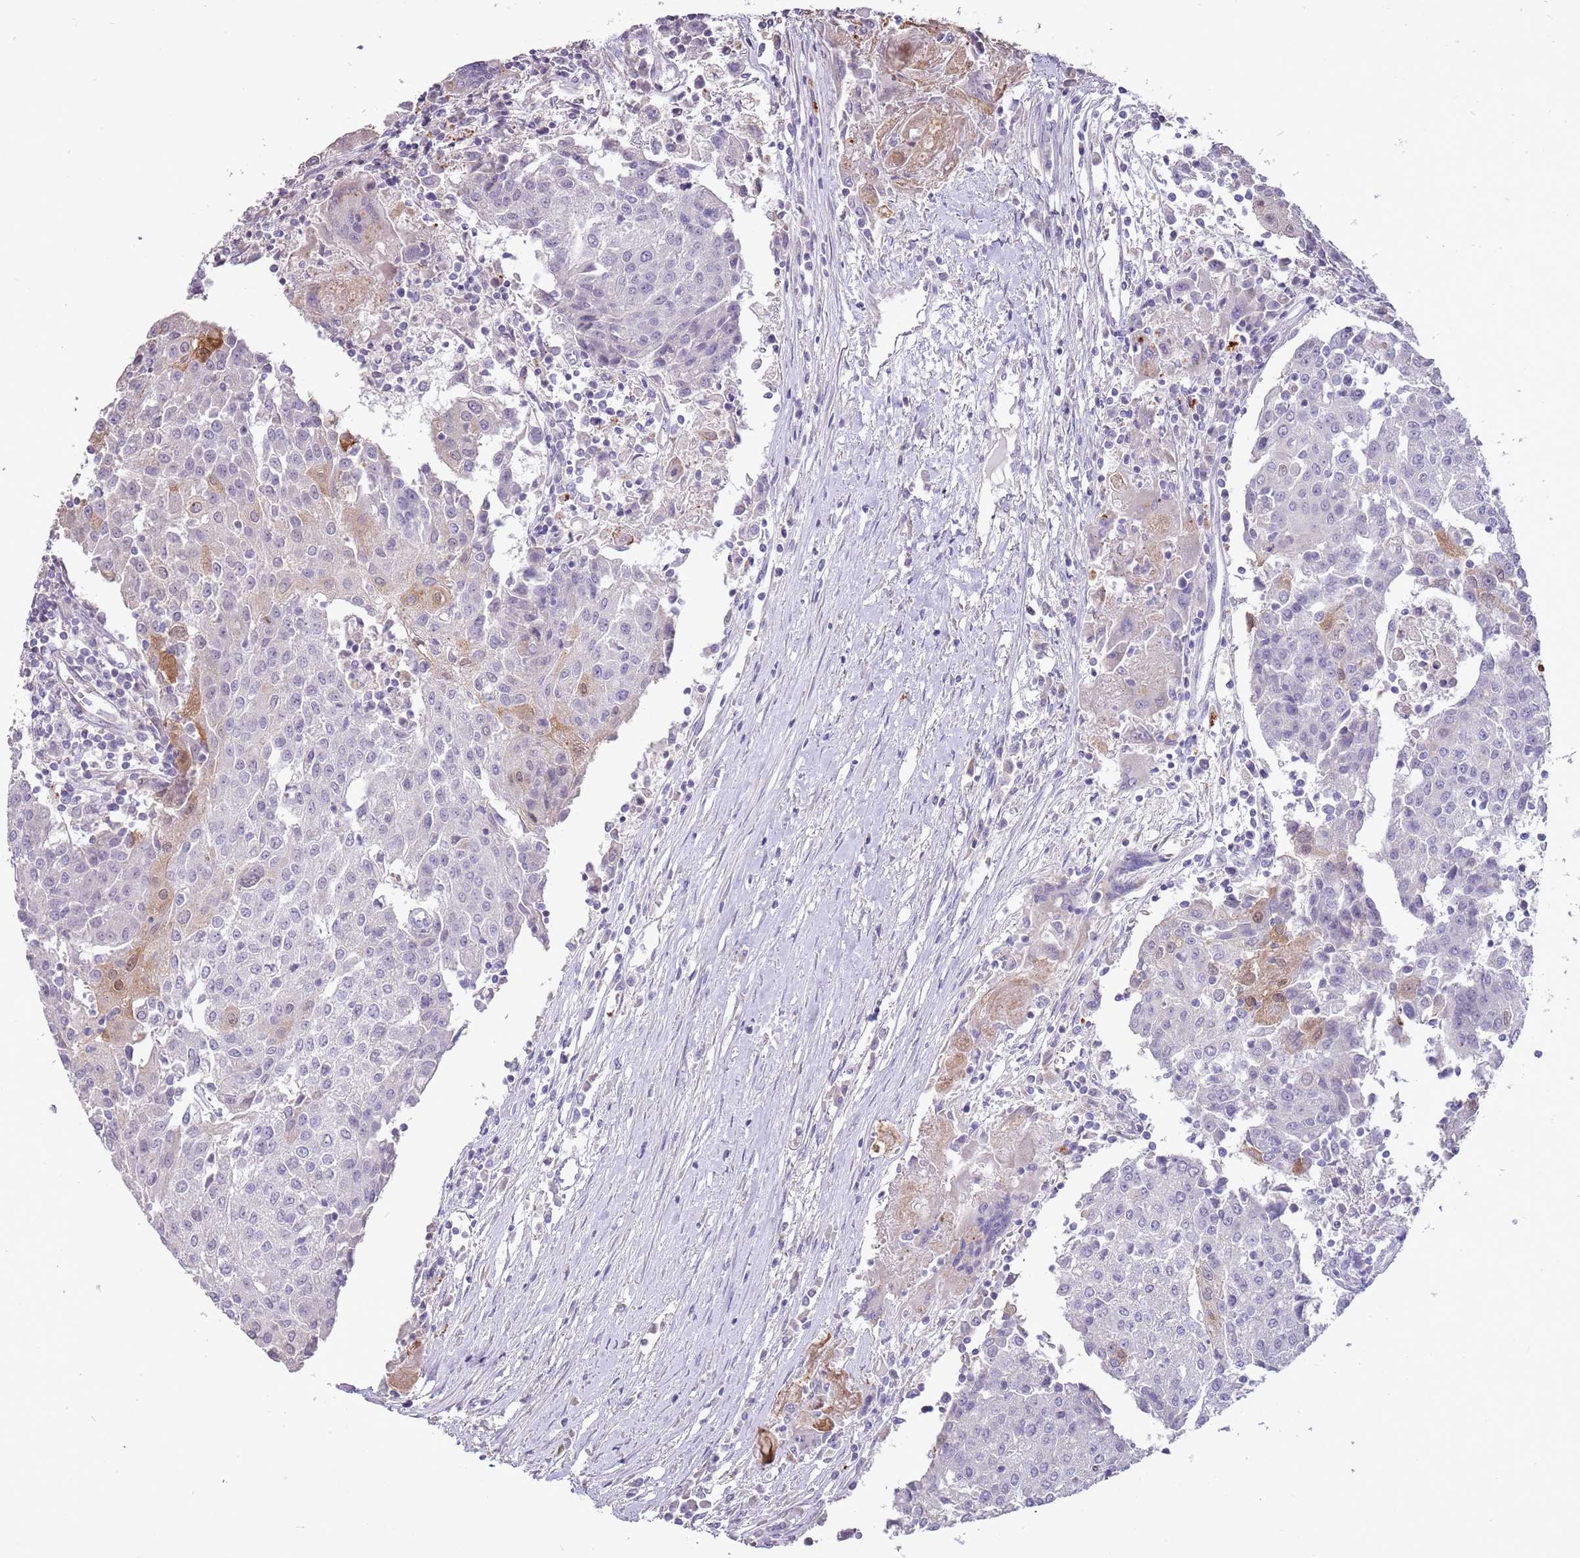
{"staining": {"intensity": "weak", "quantity": "<25%", "location": "cytoplasmic/membranous"}, "tissue": "urothelial cancer", "cell_type": "Tumor cells", "image_type": "cancer", "snomed": [{"axis": "morphology", "description": "Urothelial carcinoma, High grade"}, {"axis": "topography", "description": "Urinary bladder"}], "caption": "This is a image of IHC staining of urothelial cancer, which shows no positivity in tumor cells. Nuclei are stained in blue.", "gene": "P2RY13", "patient": {"sex": "female", "age": 85}}